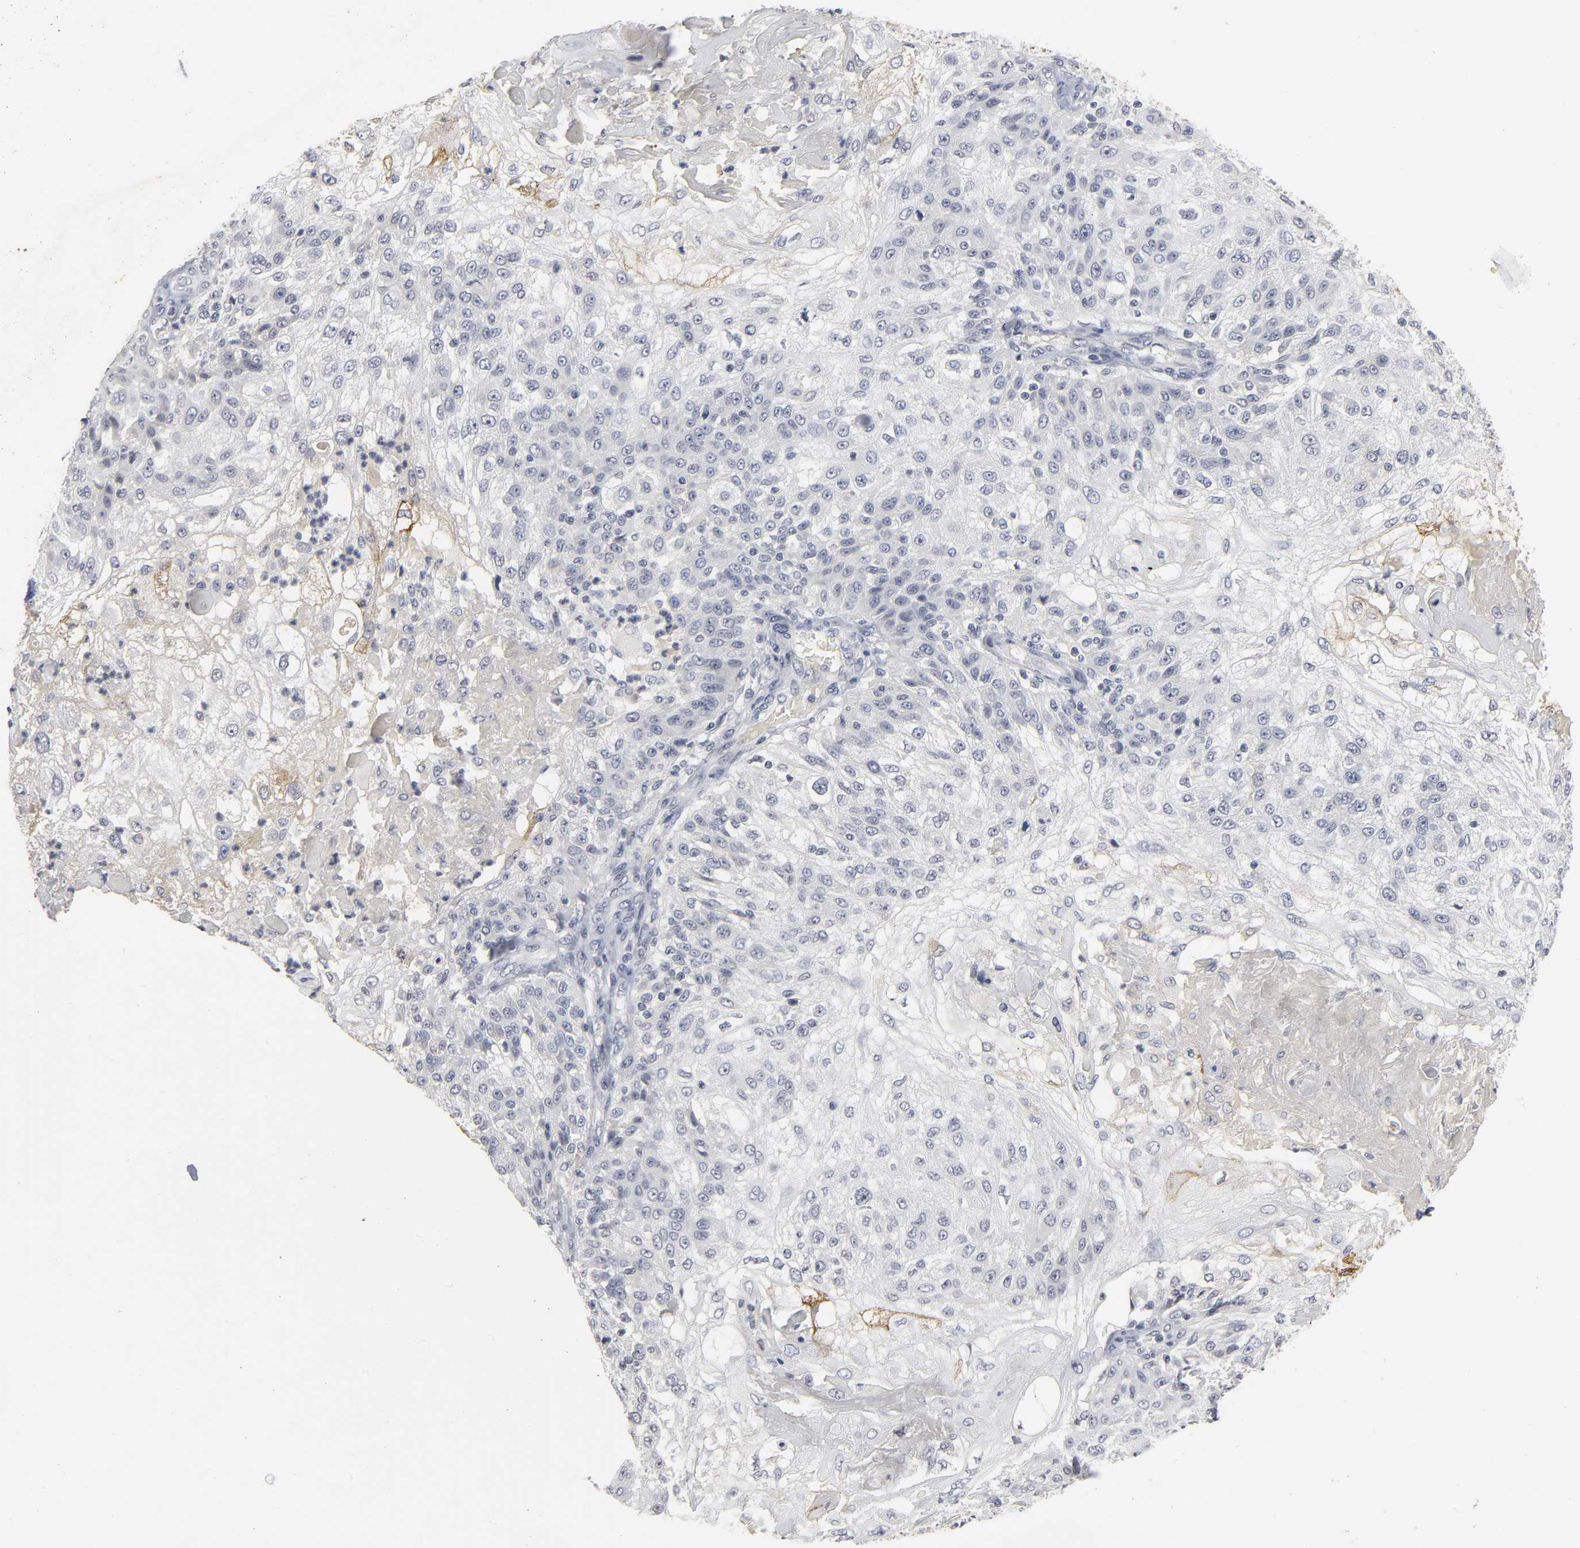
{"staining": {"intensity": "negative", "quantity": "none", "location": "none"}, "tissue": "skin cancer", "cell_type": "Tumor cells", "image_type": "cancer", "snomed": [{"axis": "morphology", "description": "Normal tissue, NOS"}, {"axis": "morphology", "description": "Squamous cell carcinoma, NOS"}, {"axis": "topography", "description": "Skin"}], "caption": "An image of squamous cell carcinoma (skin) stained for a protein exhibits no brown staining in tumor cells.", "gene": "TCAP", "patient": {"sex": "female", "age": 83}}